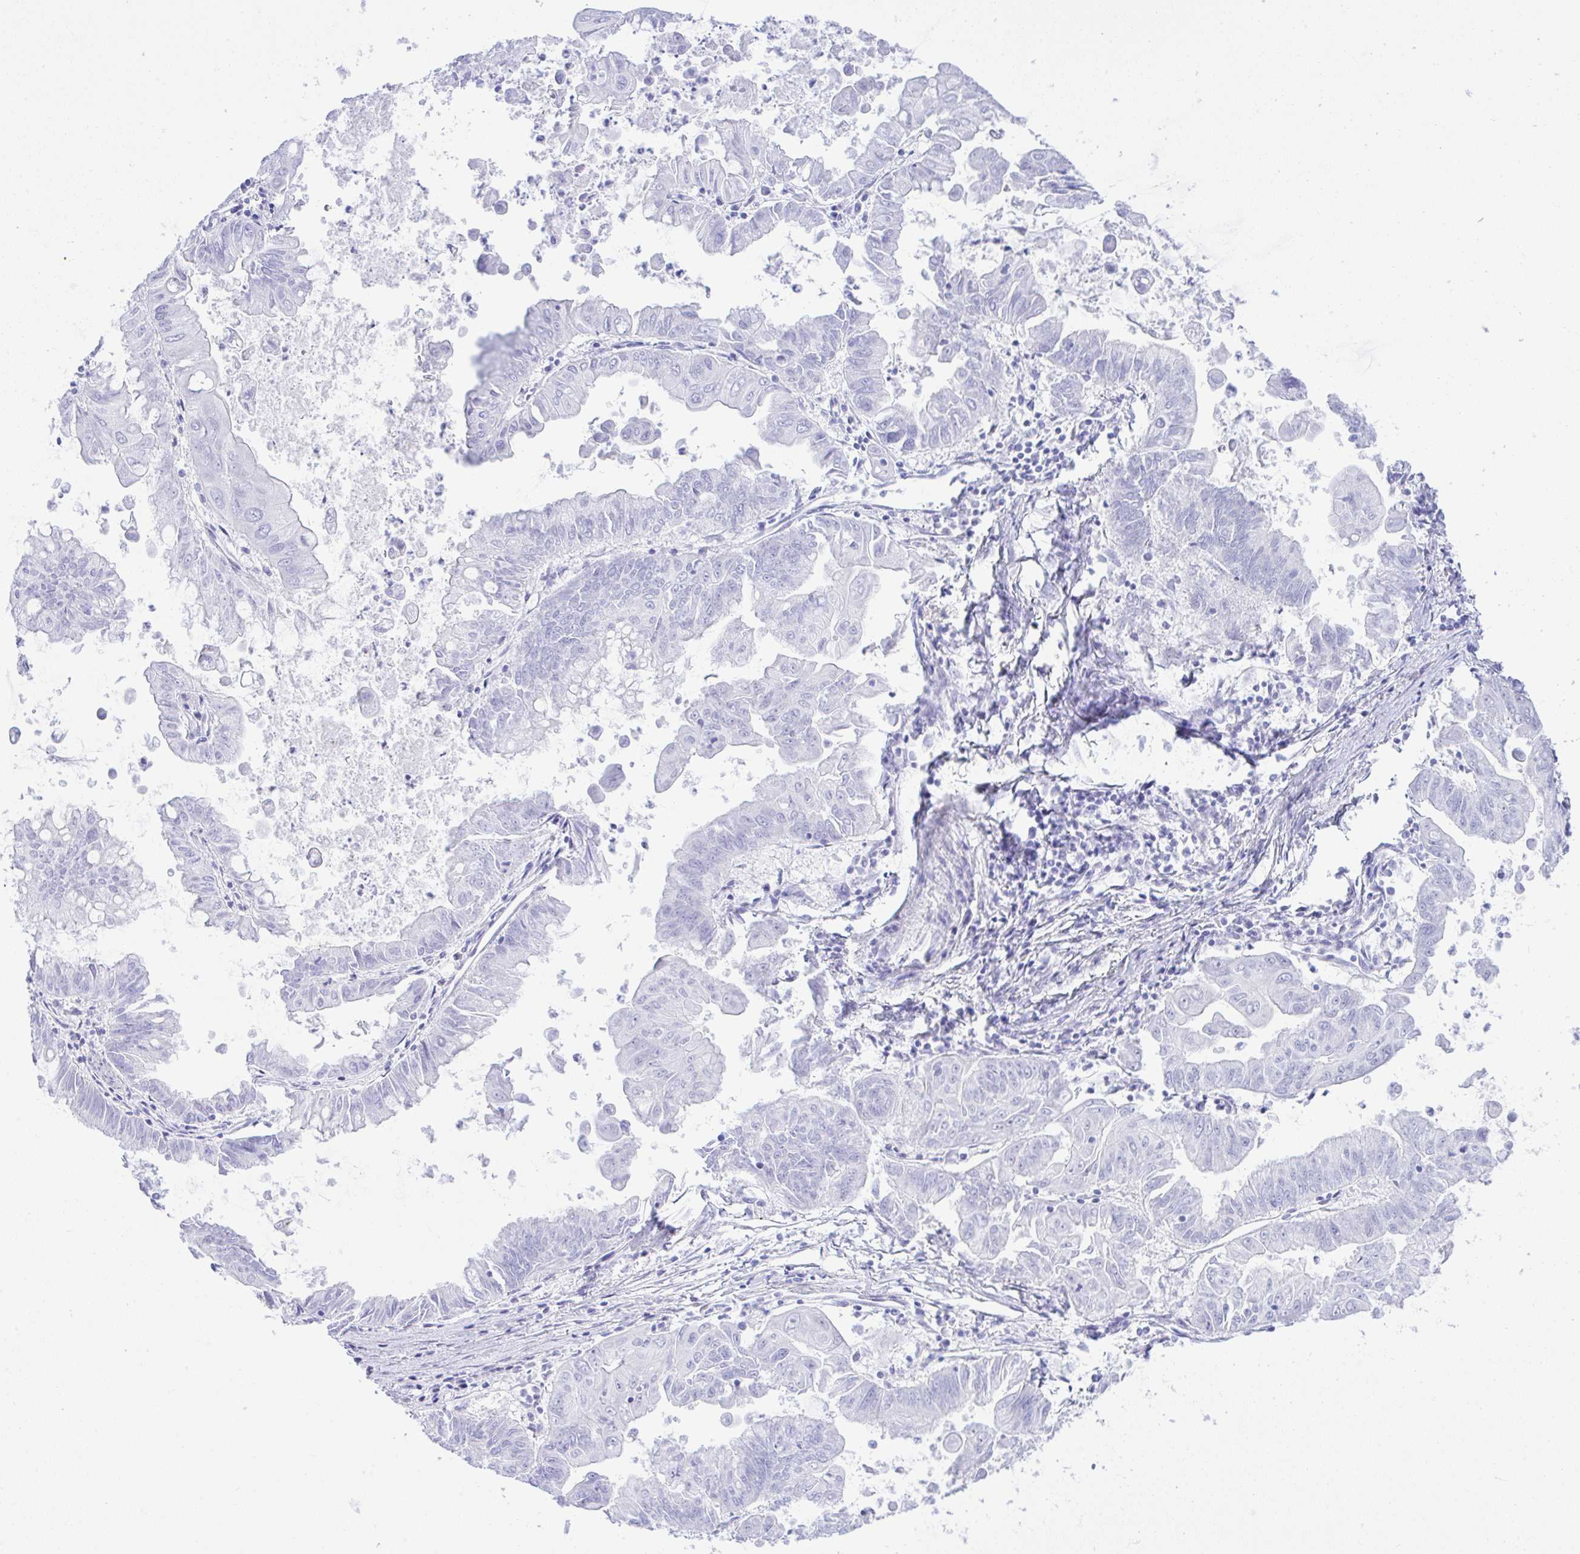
{"staining": {"intensity": "negative", "quantity": "none", "location": "none"}, "tissue": "stomach cancer", "cell_type": "Tumor cells", "image_type": "cancer", "snomed": [{"axis": "morphology", "description": "Adenocarcinoma, NOS"}, {"axis": "topography", "description": "Stomach, upper"}], "caption": "Immunohistochemistry photomicrograph of neoplastic tissue: human stomach cancer stained with DAB exhibits no significant protein expression in tumor cells.", "gene": "SEL1L2", "patient": {"sex": "male", "age": 80}}